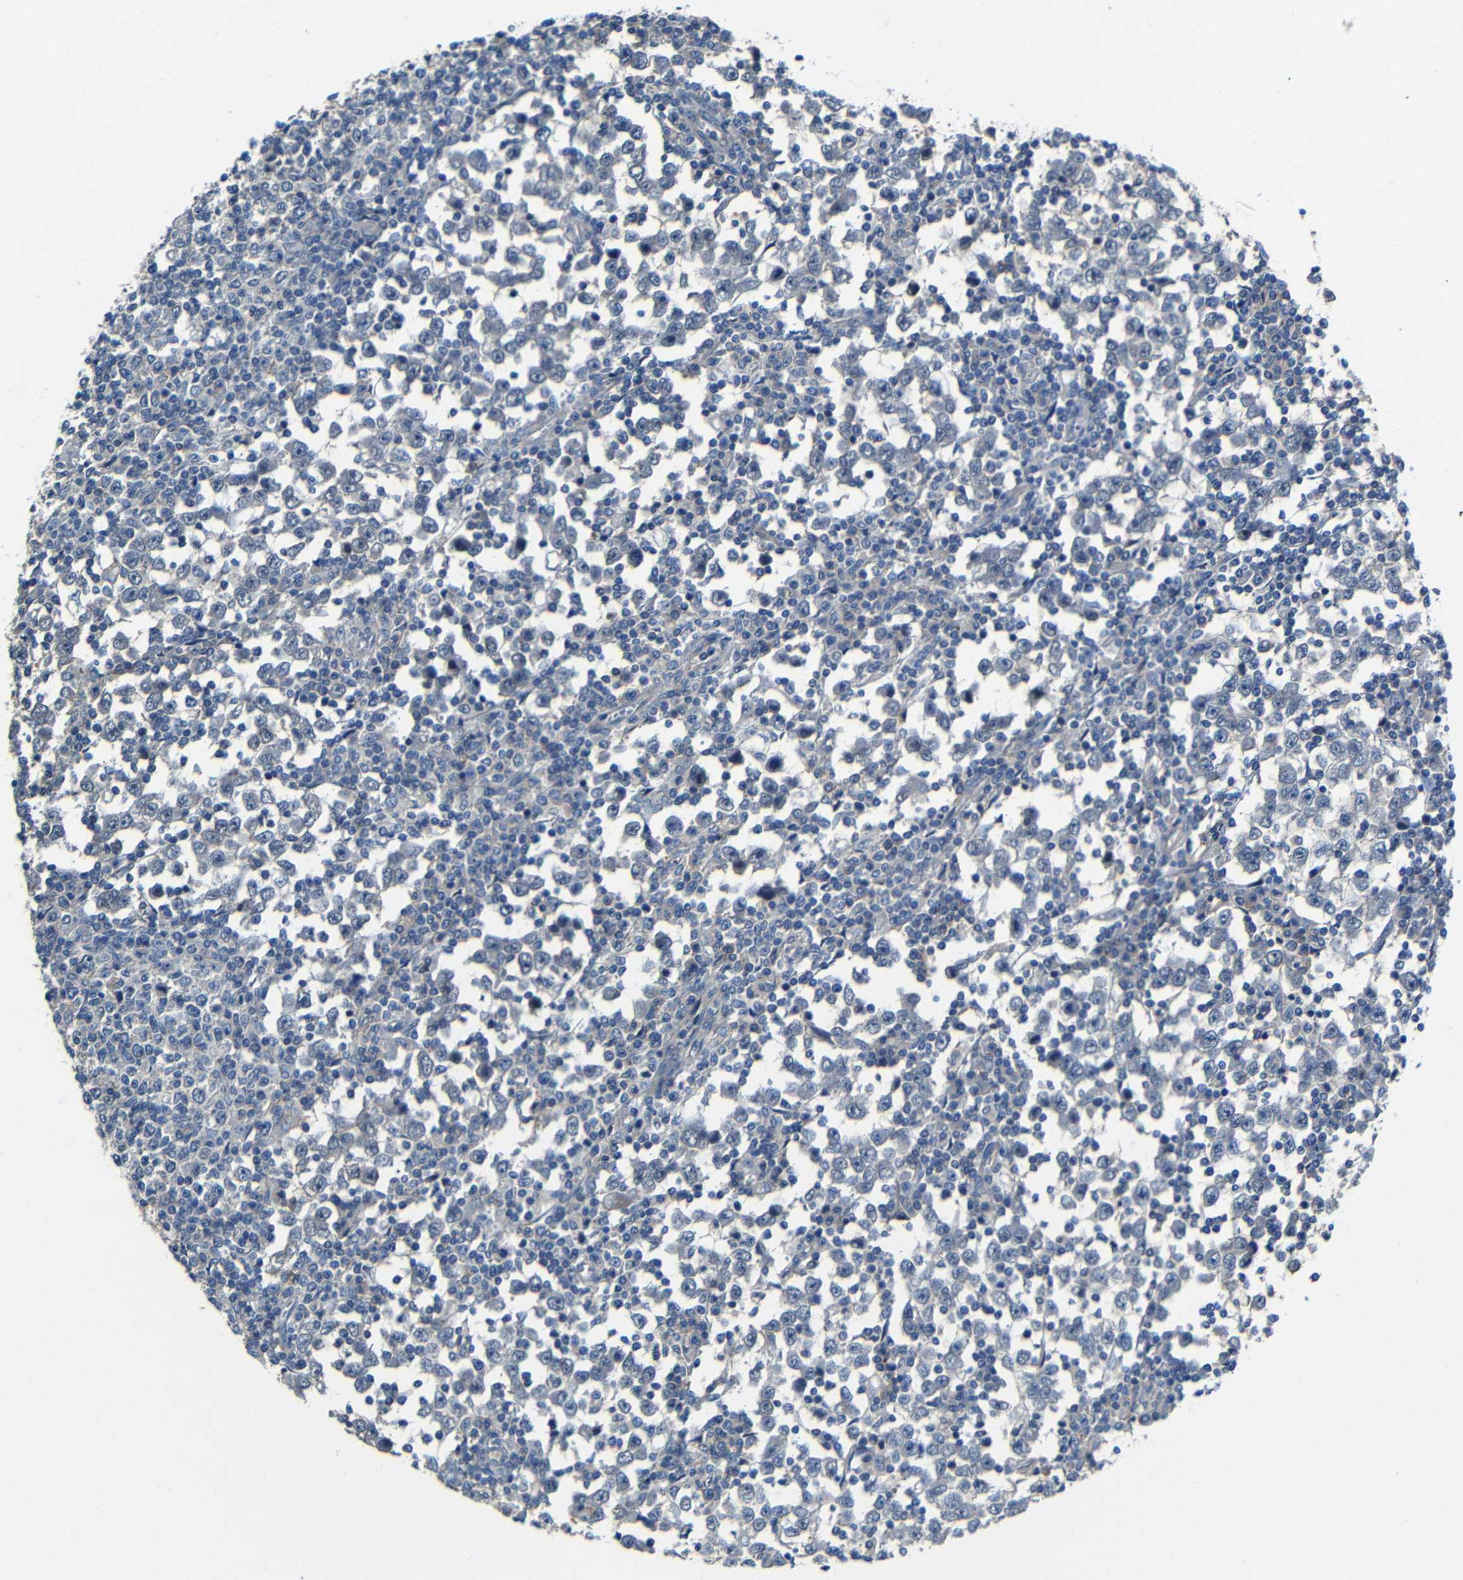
{"staining": {"intensity": "negative", "quantity": "none", "location": "none"}, "tissue": "testis cancer", "cell_type": "Tumor cells", "image_type": "cancer", "snomed": [{"axis": "morphology", "description": "Seminoma, NOS"}, {"axis": "topography", "description": "Testis"}], "caption": "Protein analysis of testis cancer (seminoma) exhibits no significant positivity in tumor cells.", "gene": "ZNF90", "patient": {"sex": "male", "age": 65}}